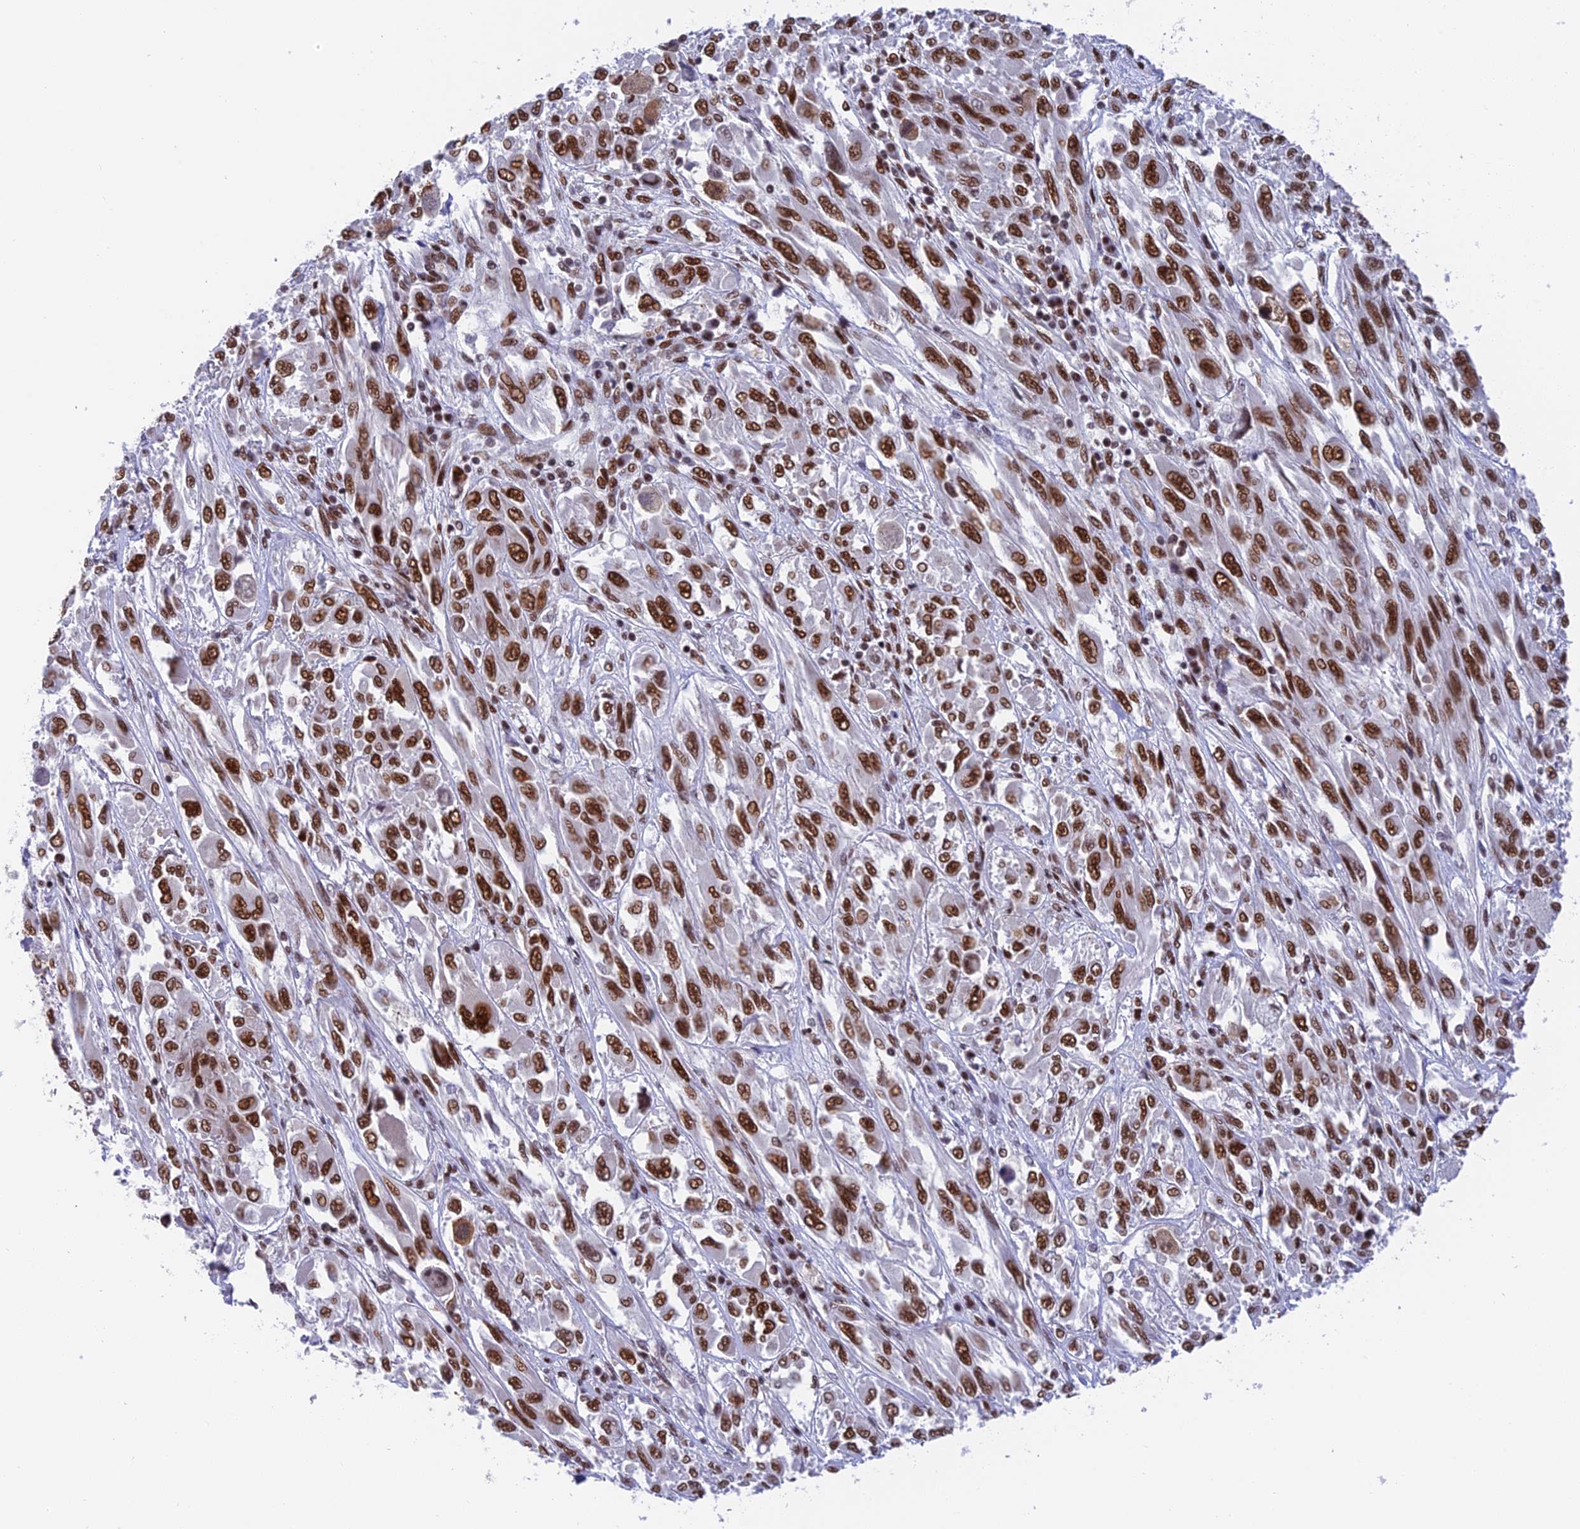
{"staining": {"intensity": "strong", "quantity": ">75%", "location": "nuclear"}, "tissue": "melanoma", "cell_type": "Tumor cells", "image_type": "cancer", "snomed": [{"axis": "morphology", "description": "Malignant melanoma, NOS"}, {"axis": "topography", "description": "Skin"}], "caption": "This micrograph shows malignant melanoma stained with IHC to label a protein in brown. The nuclear of tumor cells show strong positivity for the protein. Nuclei are counter-stained blue.", "gene": "EEF1AKMT3", "patient": {"sex": "female", "age": 91}}